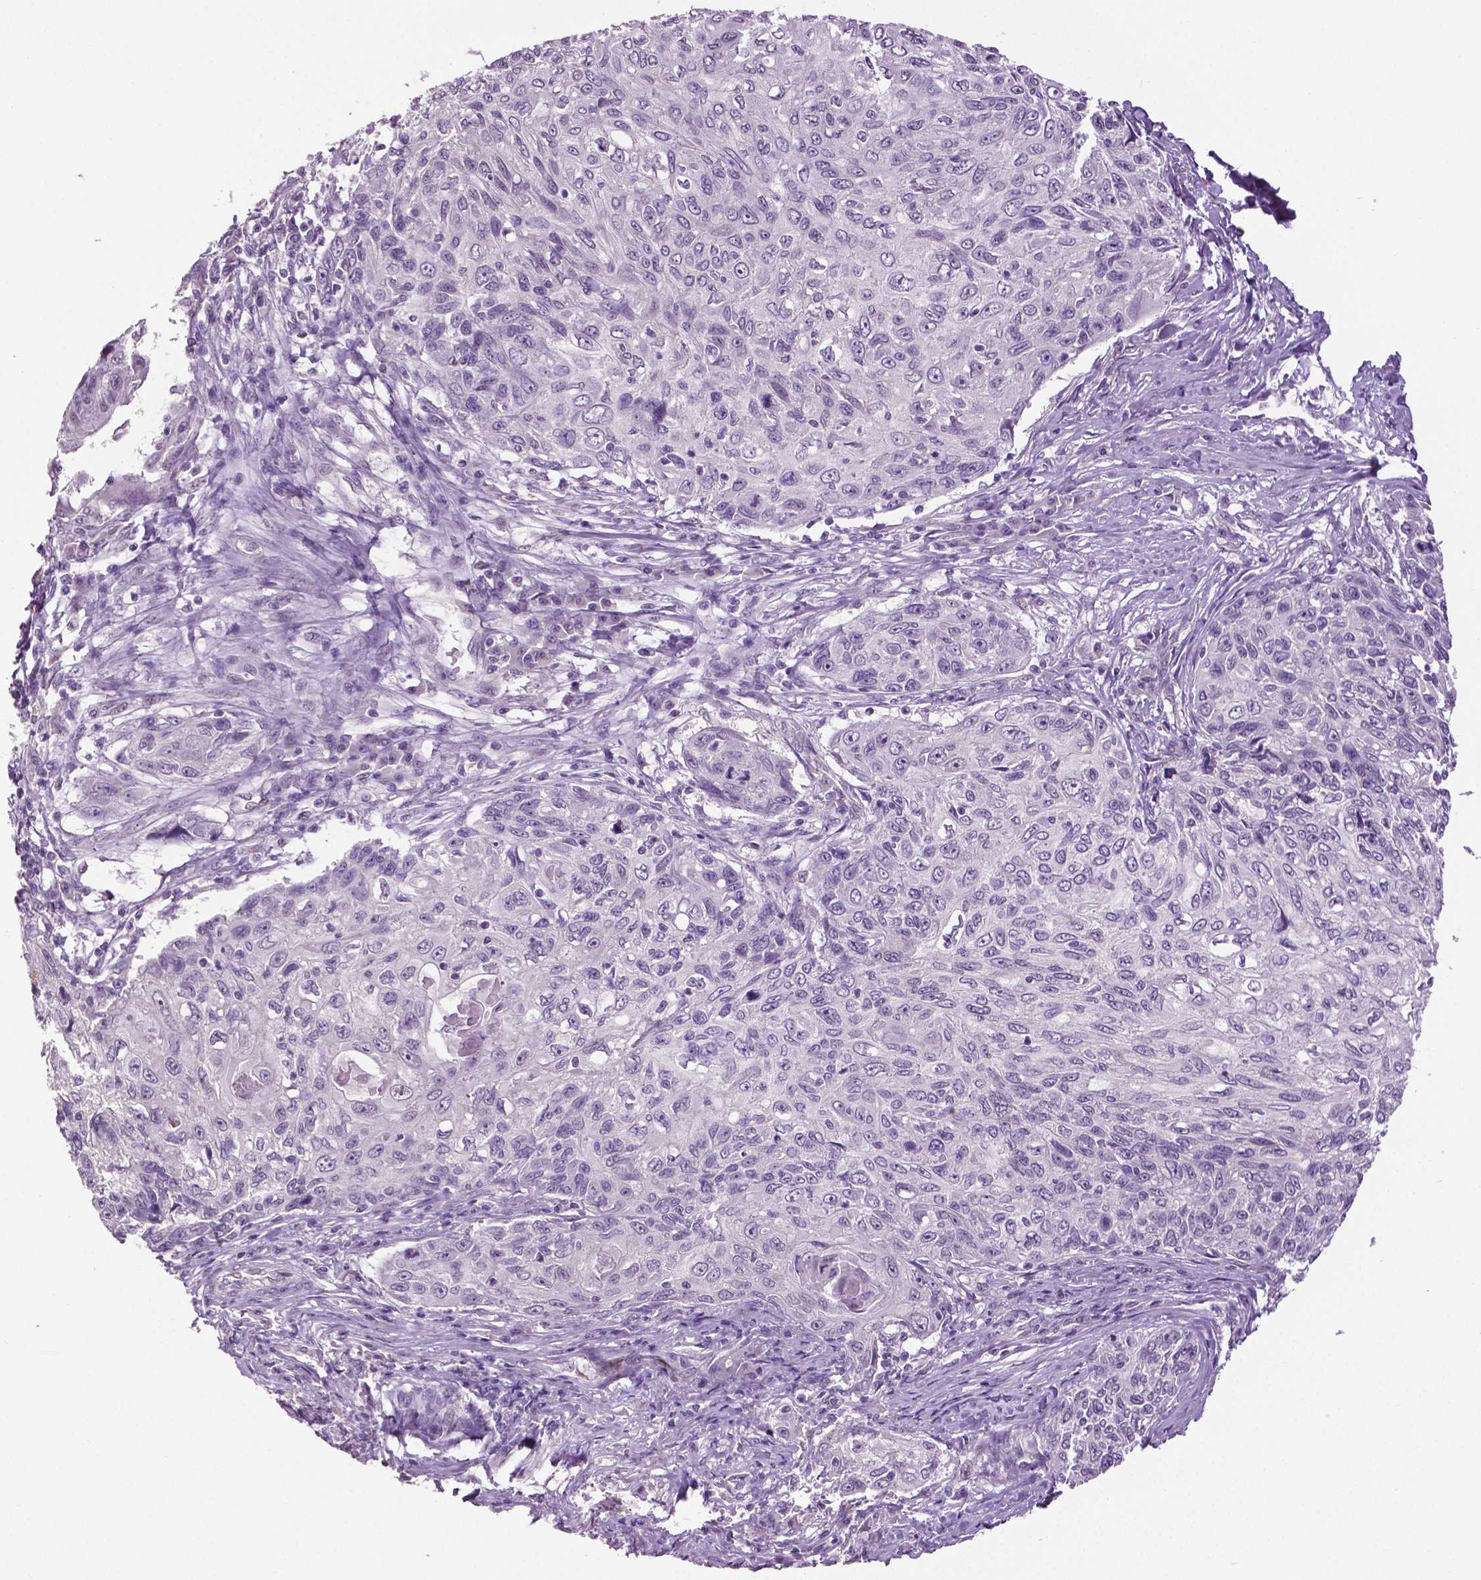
{"staining": {"intensity": "negative", "quantity": "none", "location": "none"}, "tissue": "skin cancer", "cell_type": "Tumor cells", "image_type": "cancer", "snomed": [{"axis": "morphology", "description": "Squamous cell carcinoma, NOS"}, {"axis": "topography", "description": "Skin"}], "caption": "This is an IHC histopathology image of human skin squamous cell carcinoma. There is no expression in tumor cells.", "gene": "PTPN5", "patient": {"sex": "male", "age": 92}}